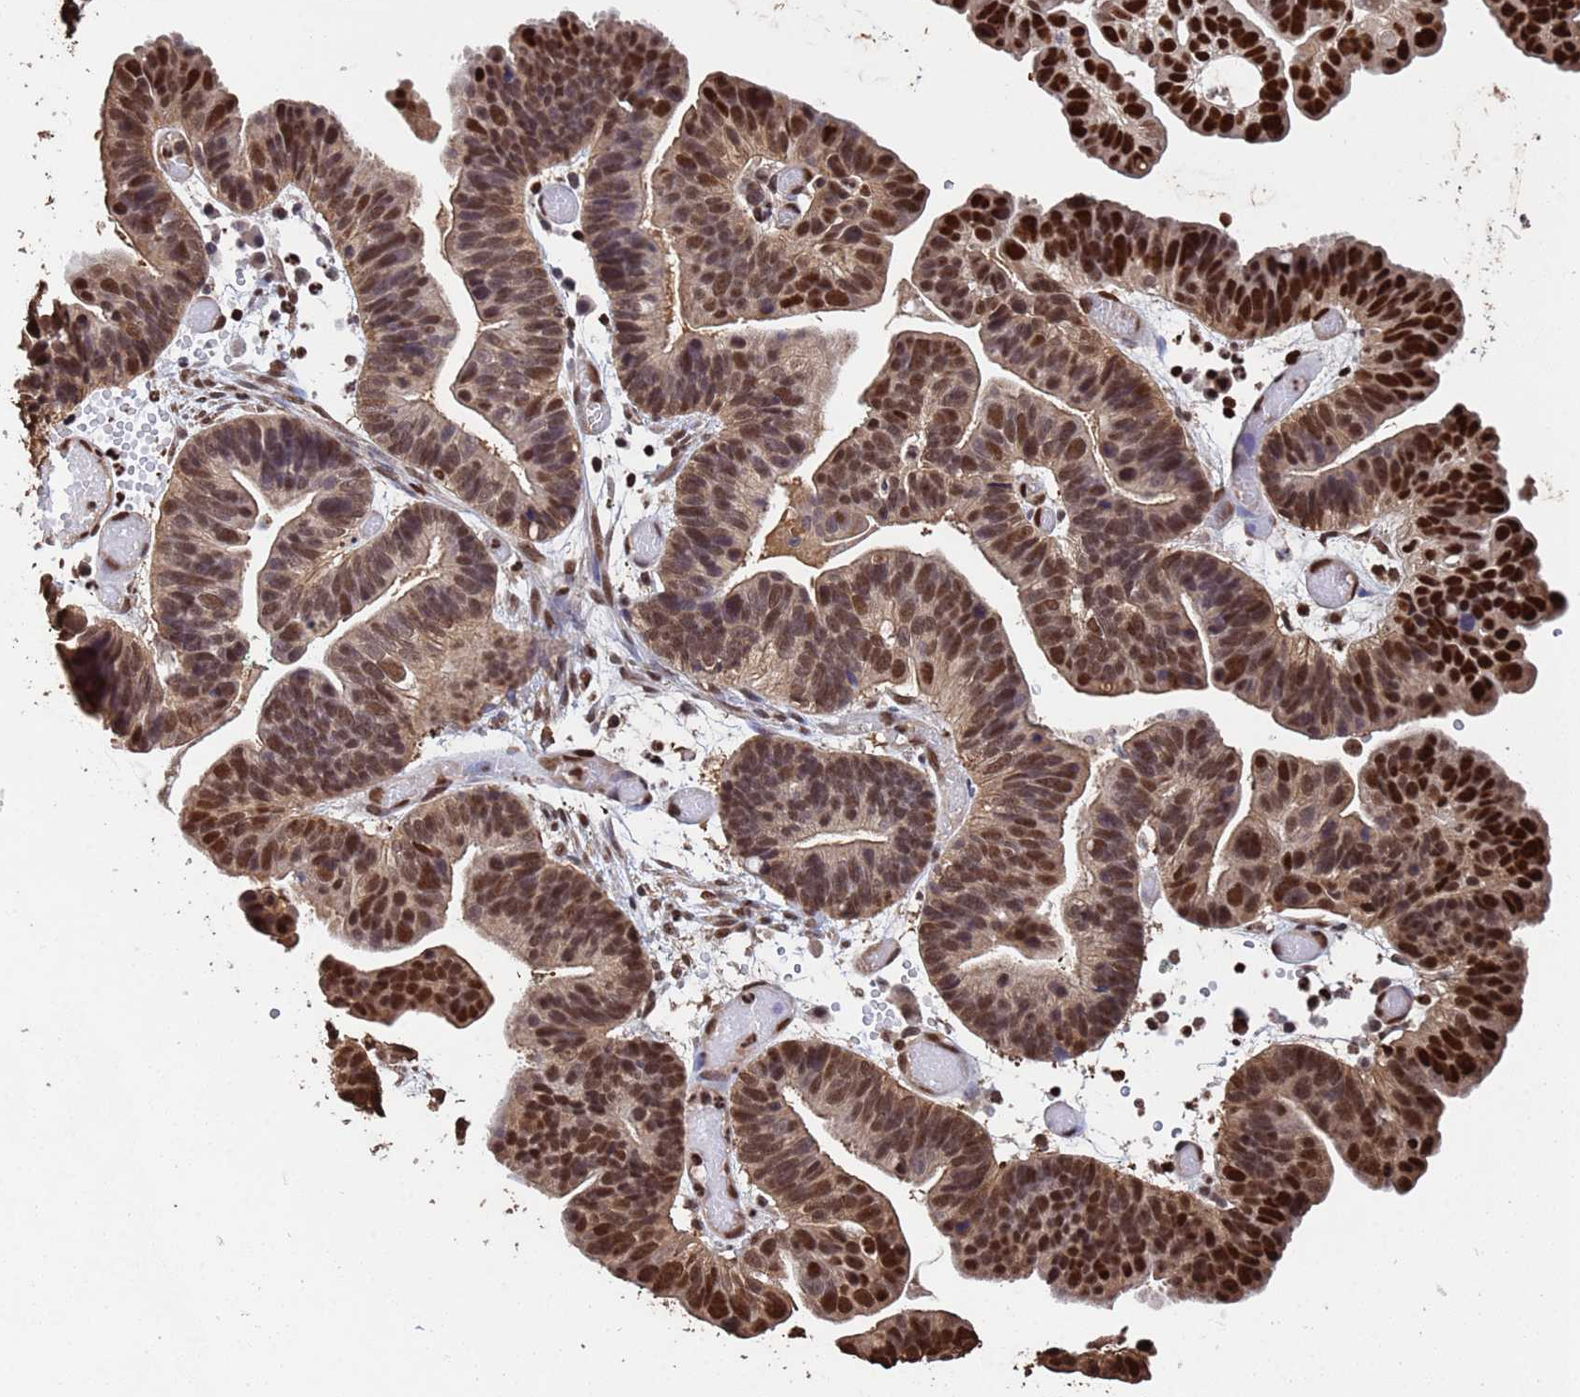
{"staining": {"intensity": "strong", "quantity": ">75%", "location": "nuclear"}, "tissue": "ovarian cancer", "cell_type": "Tumor cells", "image_type": "cancer", "snomed": [{"axis": "morphology", "description": "Cystadenocarcinoma, serous, NOS"}, {"axis": "topography", "description": "Ovary"}], "caption": "About >75% of tumor cells in human ovarian serous cystadenocarcinoma display strong nuclear protein expression as visualized by brown immunohistochemical staining.", "gene": "SUMO4", "patient": {"sex": "female", "age": 56}}